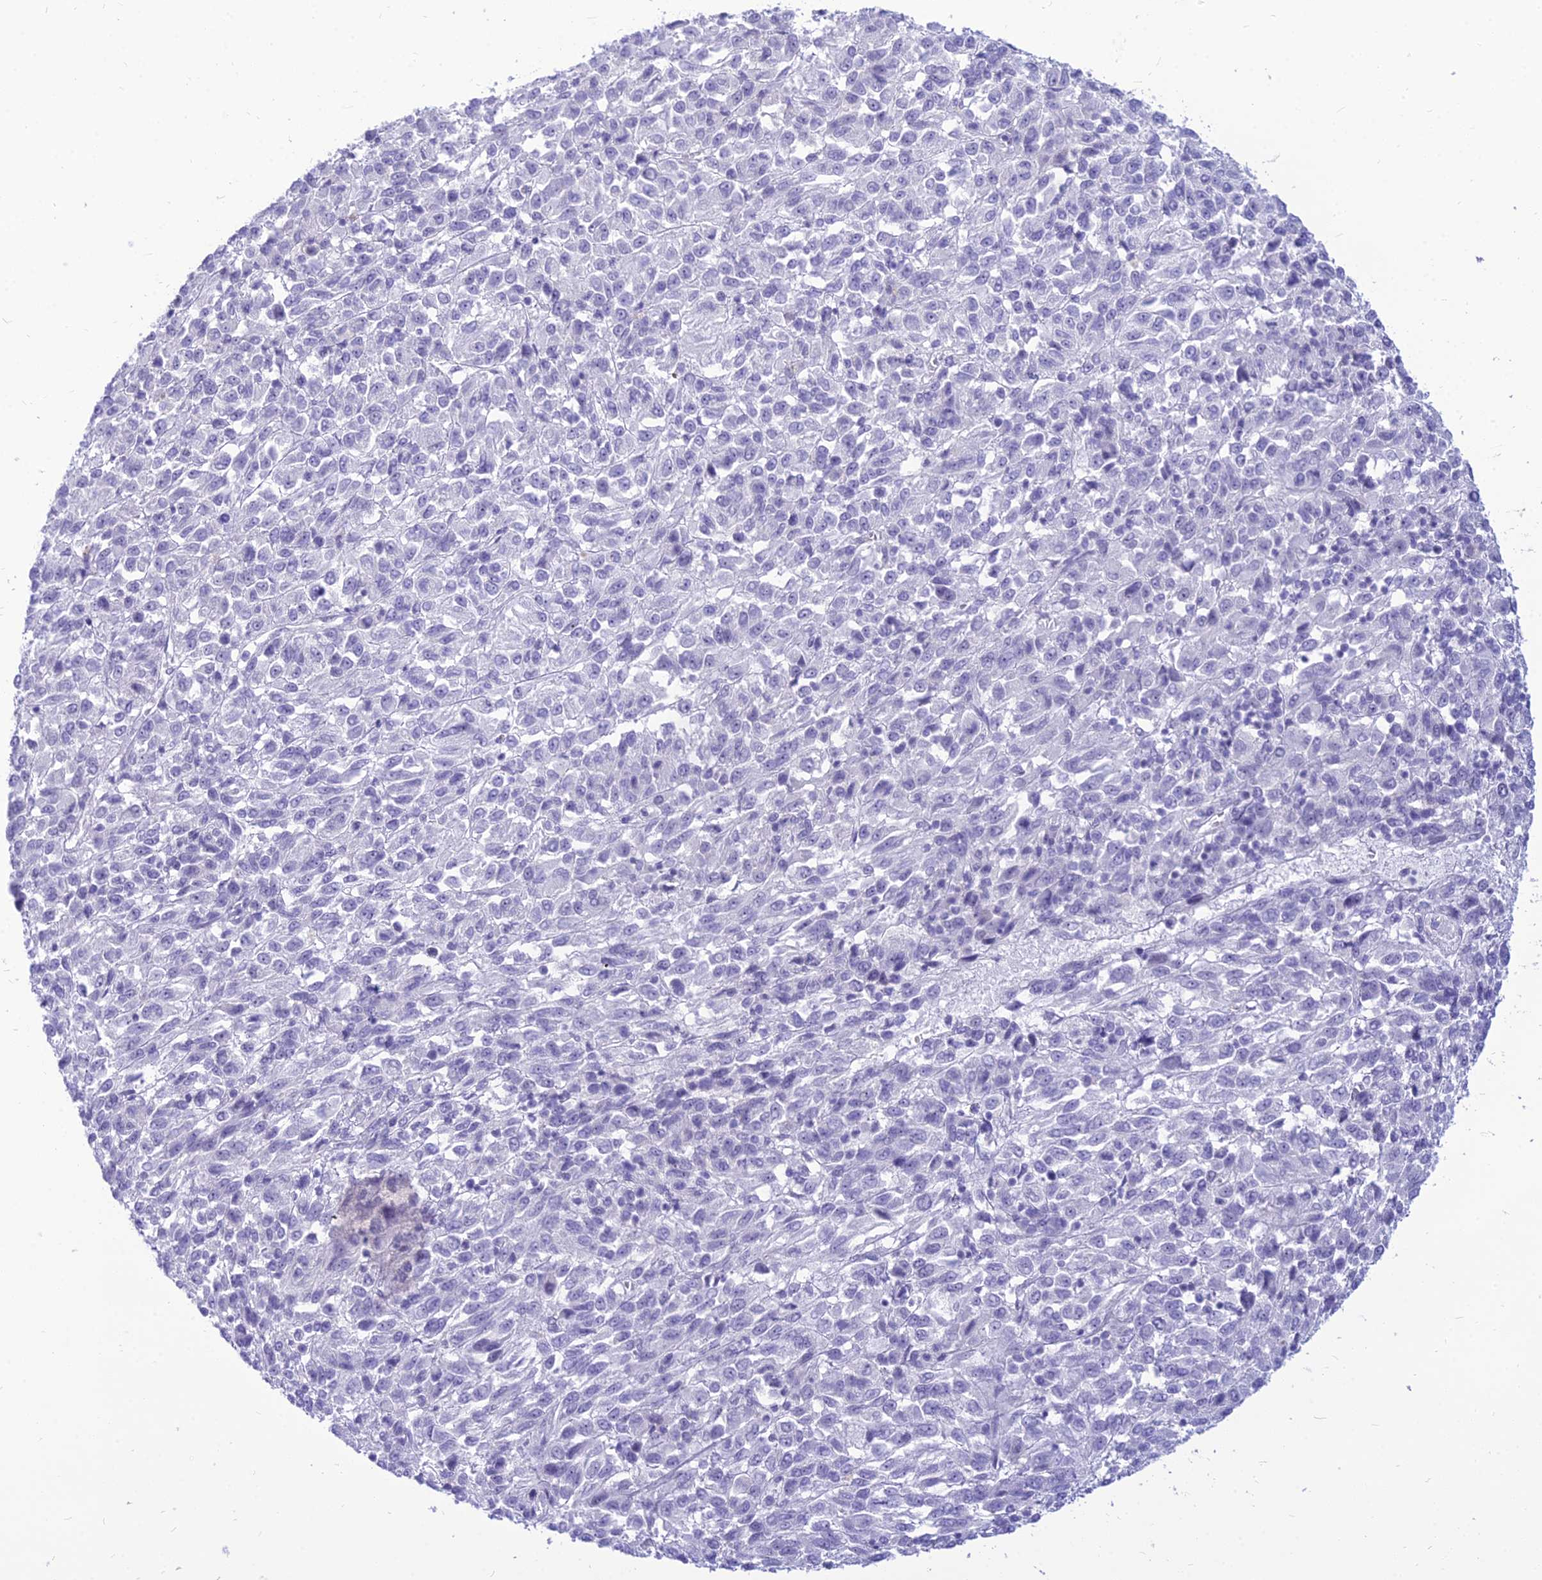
{"staining": {"intensity": "negative", "quantity": "none", "location": "none"}, "tissue": "melanoma", "cell_type": "Tumor cells", "image_type": "cancer", "snomed": [{"axis": "morphology", "description": "Malignant melanoma, Metastatic site"}, {"axis": "topography", "description": "Lung"}], "caption": "Immunohistochemical staining of malignant melanoma (metastatic site) displays no significant expression in tumor cells. Brightfield microscopy of immunohistochemistry (IHC) stained with DAB (brown) and hematoxylin (blue), captured at high magnification.", "gene": "DHX40", "patient": {"sex": "male", "age": 64}}